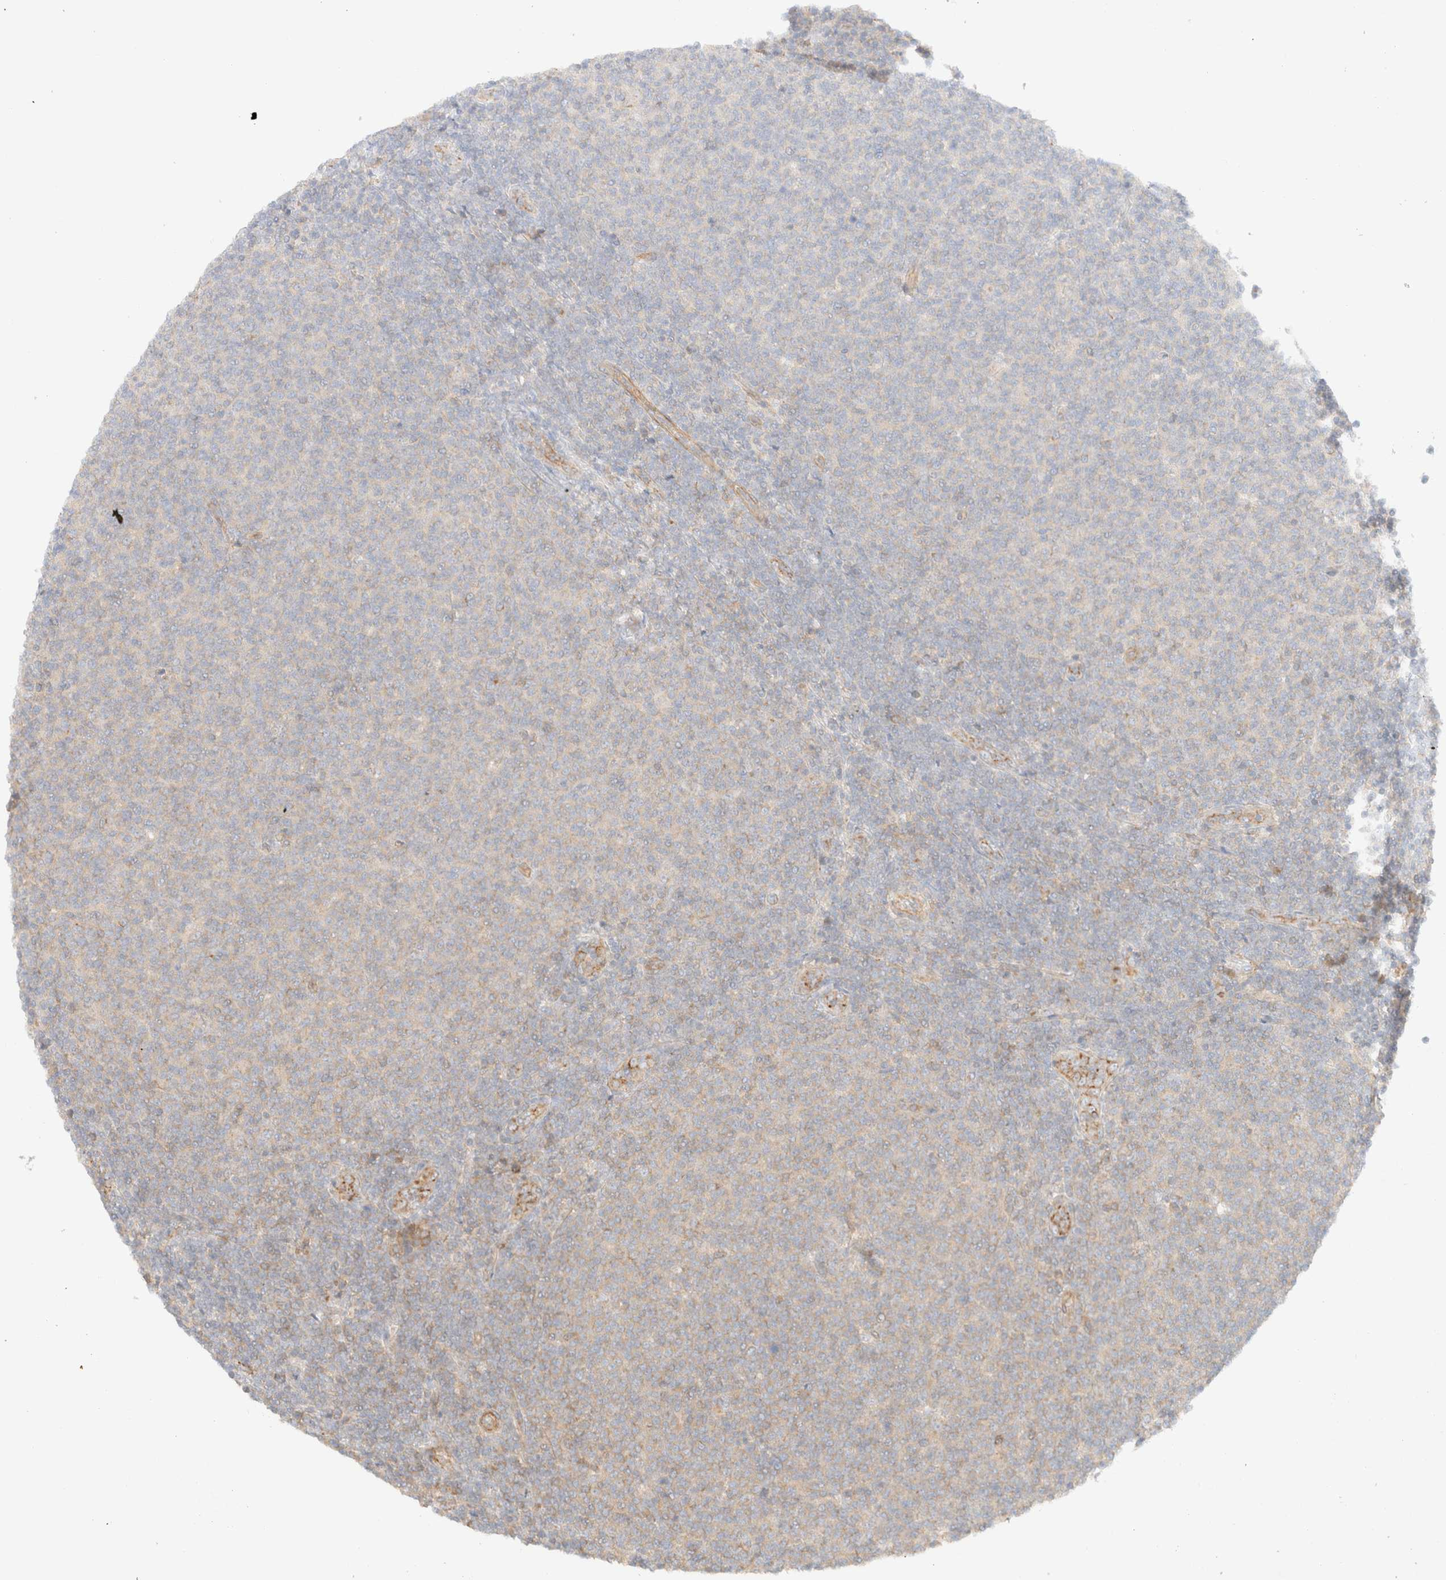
{"staining": {"intensity": "negative", "quantity": "none", "location": "none"}, "tissue": "lymphoma", "cell_type": "Tumor cells", "image_type": "cancer", "snomed": [{"axis": "morphology", "description": "Malignant lymphoma, non-Hodgkin's type, Low grade"}, {"axis": "topography", "description": "Lymph node"}], "caption": "Immunohistochemistry (IHC) histopathology image of neoplastic tissue: human lymphoma stained with DAB reveals no significant protein positivity in tumor cells.", "gene": "MYO10", "patient": {"sex": "male", "age": 66}}